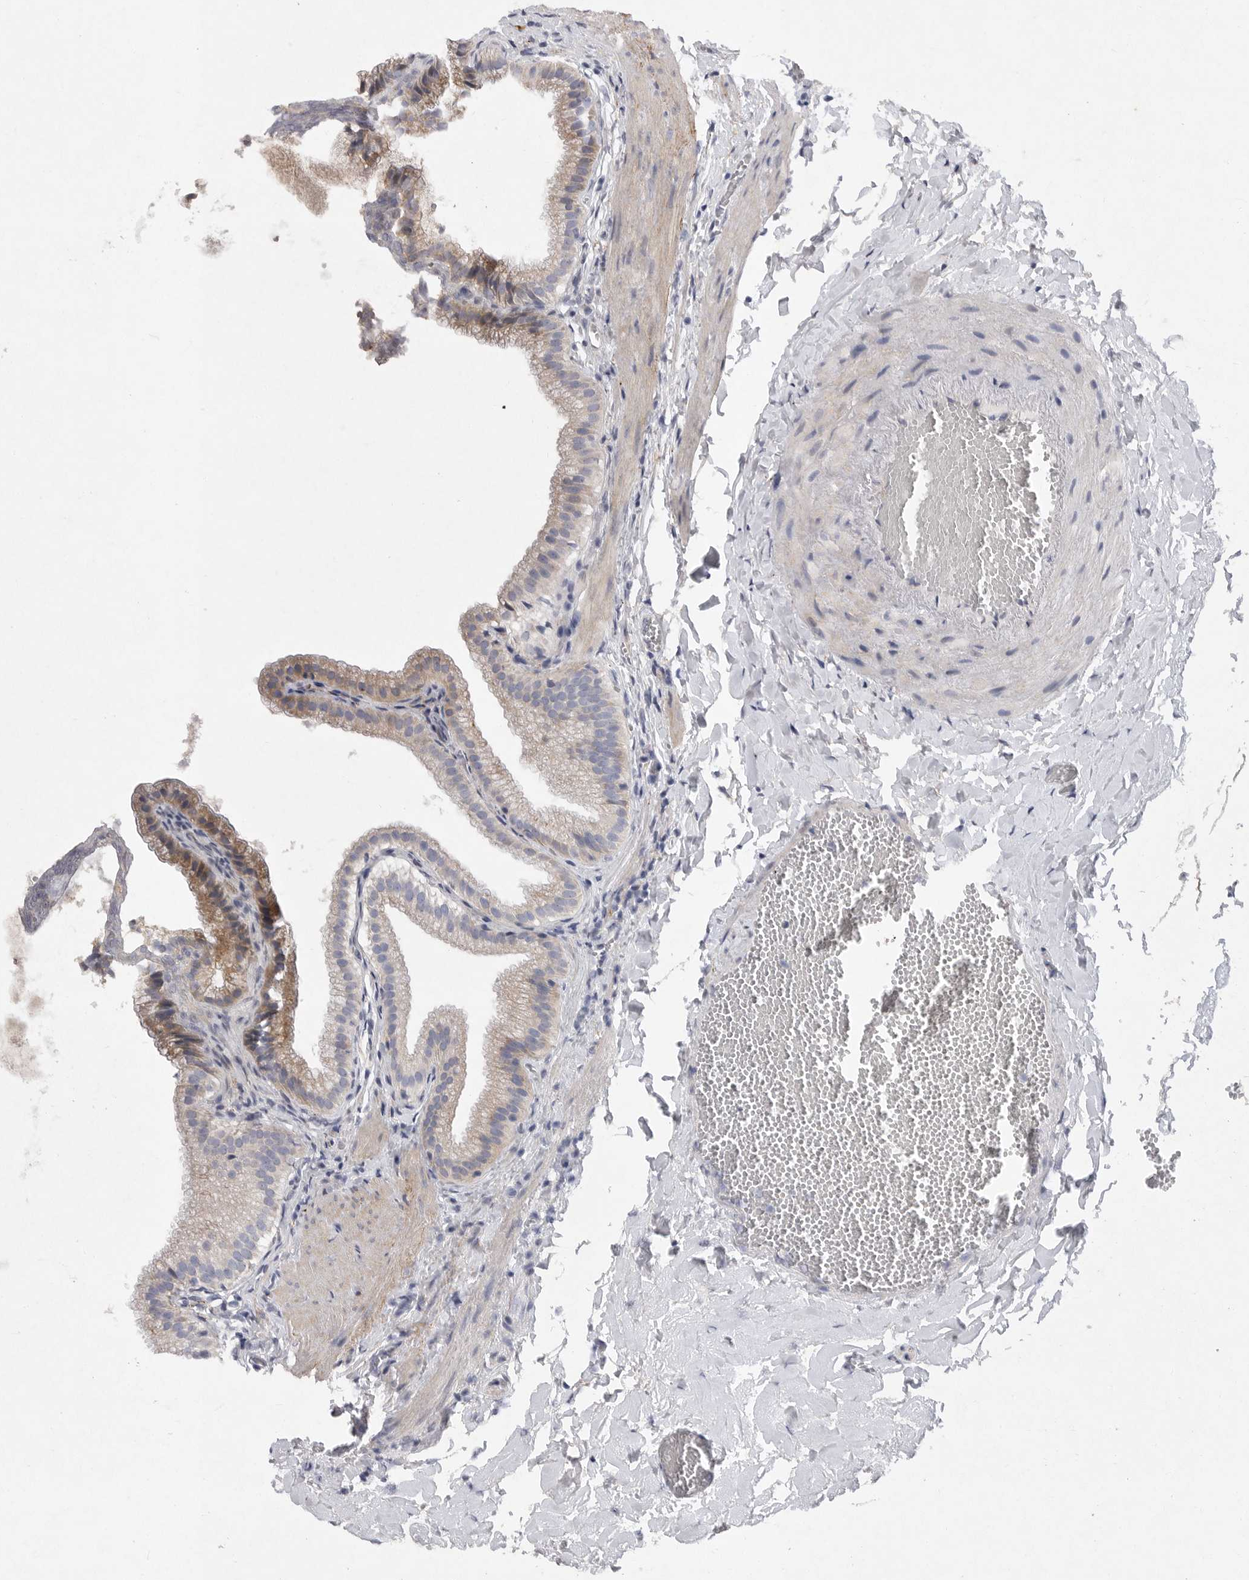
{"staining": {"intensity": "weak", "quantity": "25%-75%", "location": "cytoplasmic/membranous"}, "tissue": "gallbladder", "cell_type": "Glandular cells", "image_type": "normal", "snomed": [{"axis": "morphology", "description": "Normal tissue, NOS"}, {"axis": "topography", "description": "Gallbladder"}], "caption": "Immunohistochemistry photomicrograph of benign gallbladder stained for a protein (brown), which exhibits low levels of weak cytoplasmic/membranous staining in about 25%-75% of glandular cells.", "gene": "EDEM3", "patient": {"sex": "male", "age": 38}}